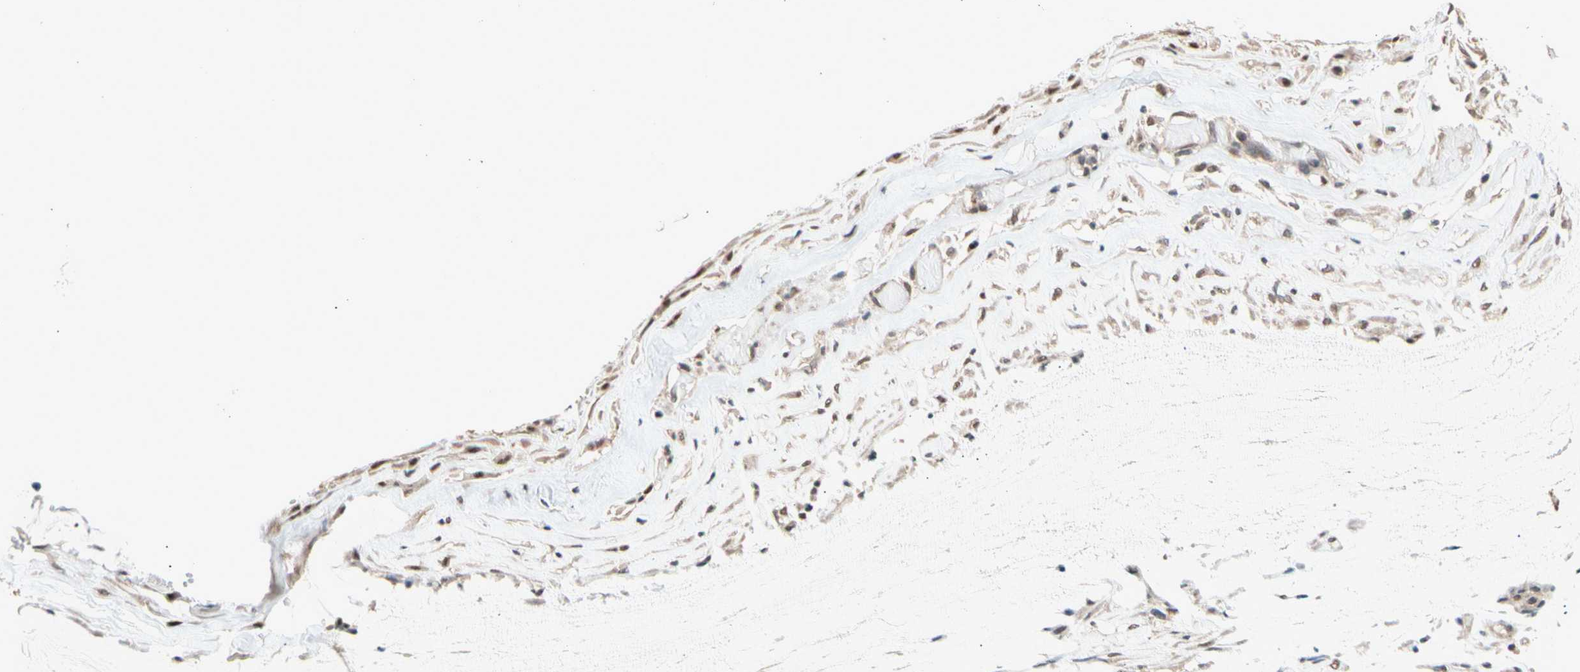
{"staining": {"intensity": "weak", "quantity": ">75%", "location": "cytoplasmic/membranous"}, "tissue": "ovarian cancer", "cell_type": "Tumor cells", "image_type": "cancer", "snomed": [{"axis": "morphology", "description": "Cystadenocarcinoma, mucinous, NOS"}, {"axis": "topography", "description": "Ovary"}], "caption": "Immunohistochemistry (IHC) staining of ovarian cancer (mucinous cystadenocarcinoma), which reveals low levels of weak cytoplasmic/membranous staining in about >75% of tumor cells indicating weak cytoplasmic/membranous protein staining. The staining was performed using DAB (3,3'-diaminobenzidine) (brown) for protein detection and nuclei were counterstained in hematoxylin (blue).", "gene": "NGEF", "patient": {"sex": "female", "age": 39}}